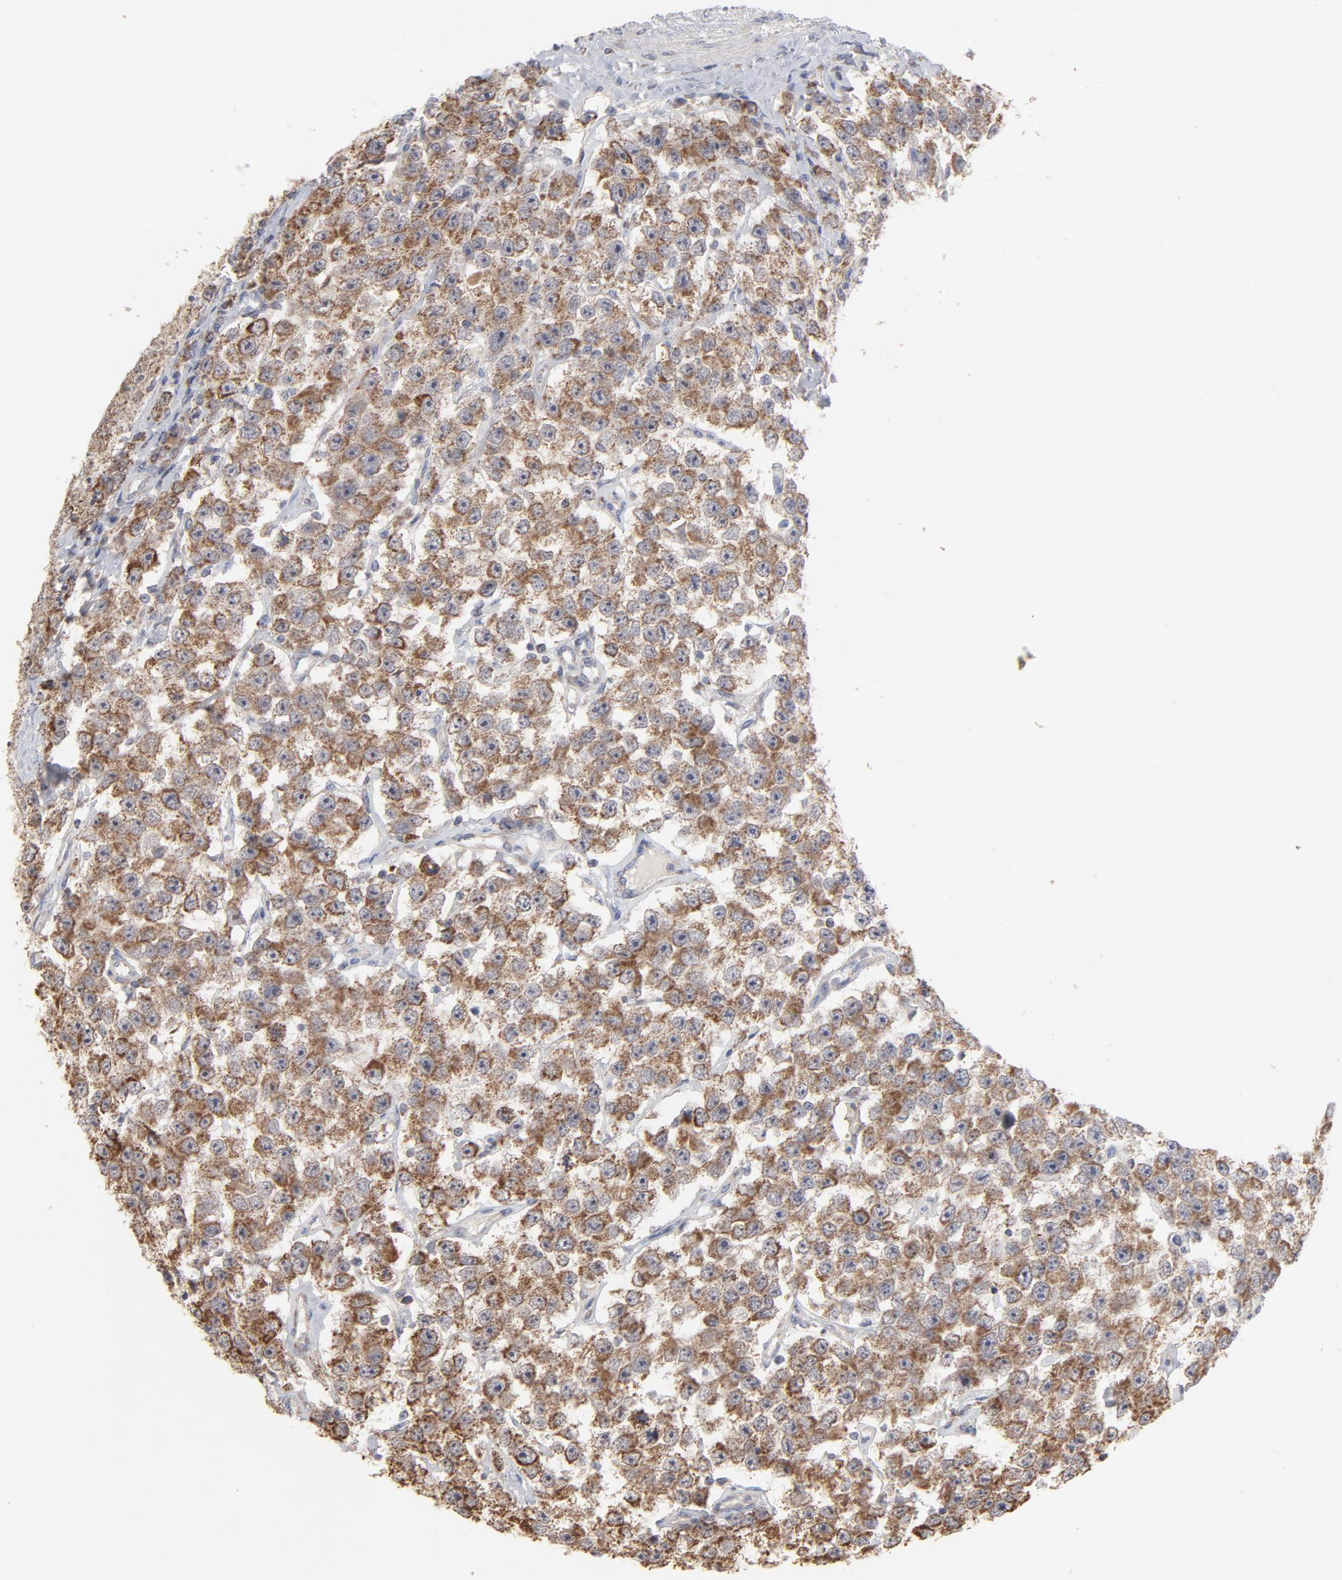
{"staining": {"intensity": "moderate", "quantity": ">75%", "location": "cytoplasmic/membranous"}, "tissue": "testis cancer", "cell_type": "Tumor cells", "image_type": "cancer", "snomed": [{"axis": "morphology", "description": "Seminoma, NOS"}, {"axis": "topography", "description": "Testis"}], "caption": "Immunohistochemistry (IHC) (DAB (3,3'-diaminobenzidine)) staining of human seminoma (testis) shows moderate cytoplasmic/membranous protein expression in approximately >75% of tumor cells. The staining was performed using DAB (3,3'-diaminobenzidine), with brown indicating positive protein expression. Nuclei are stained blue with hematoxylin.", "gene": "PPFIBP2", "patient": {"sex": "male", "age": 52}}